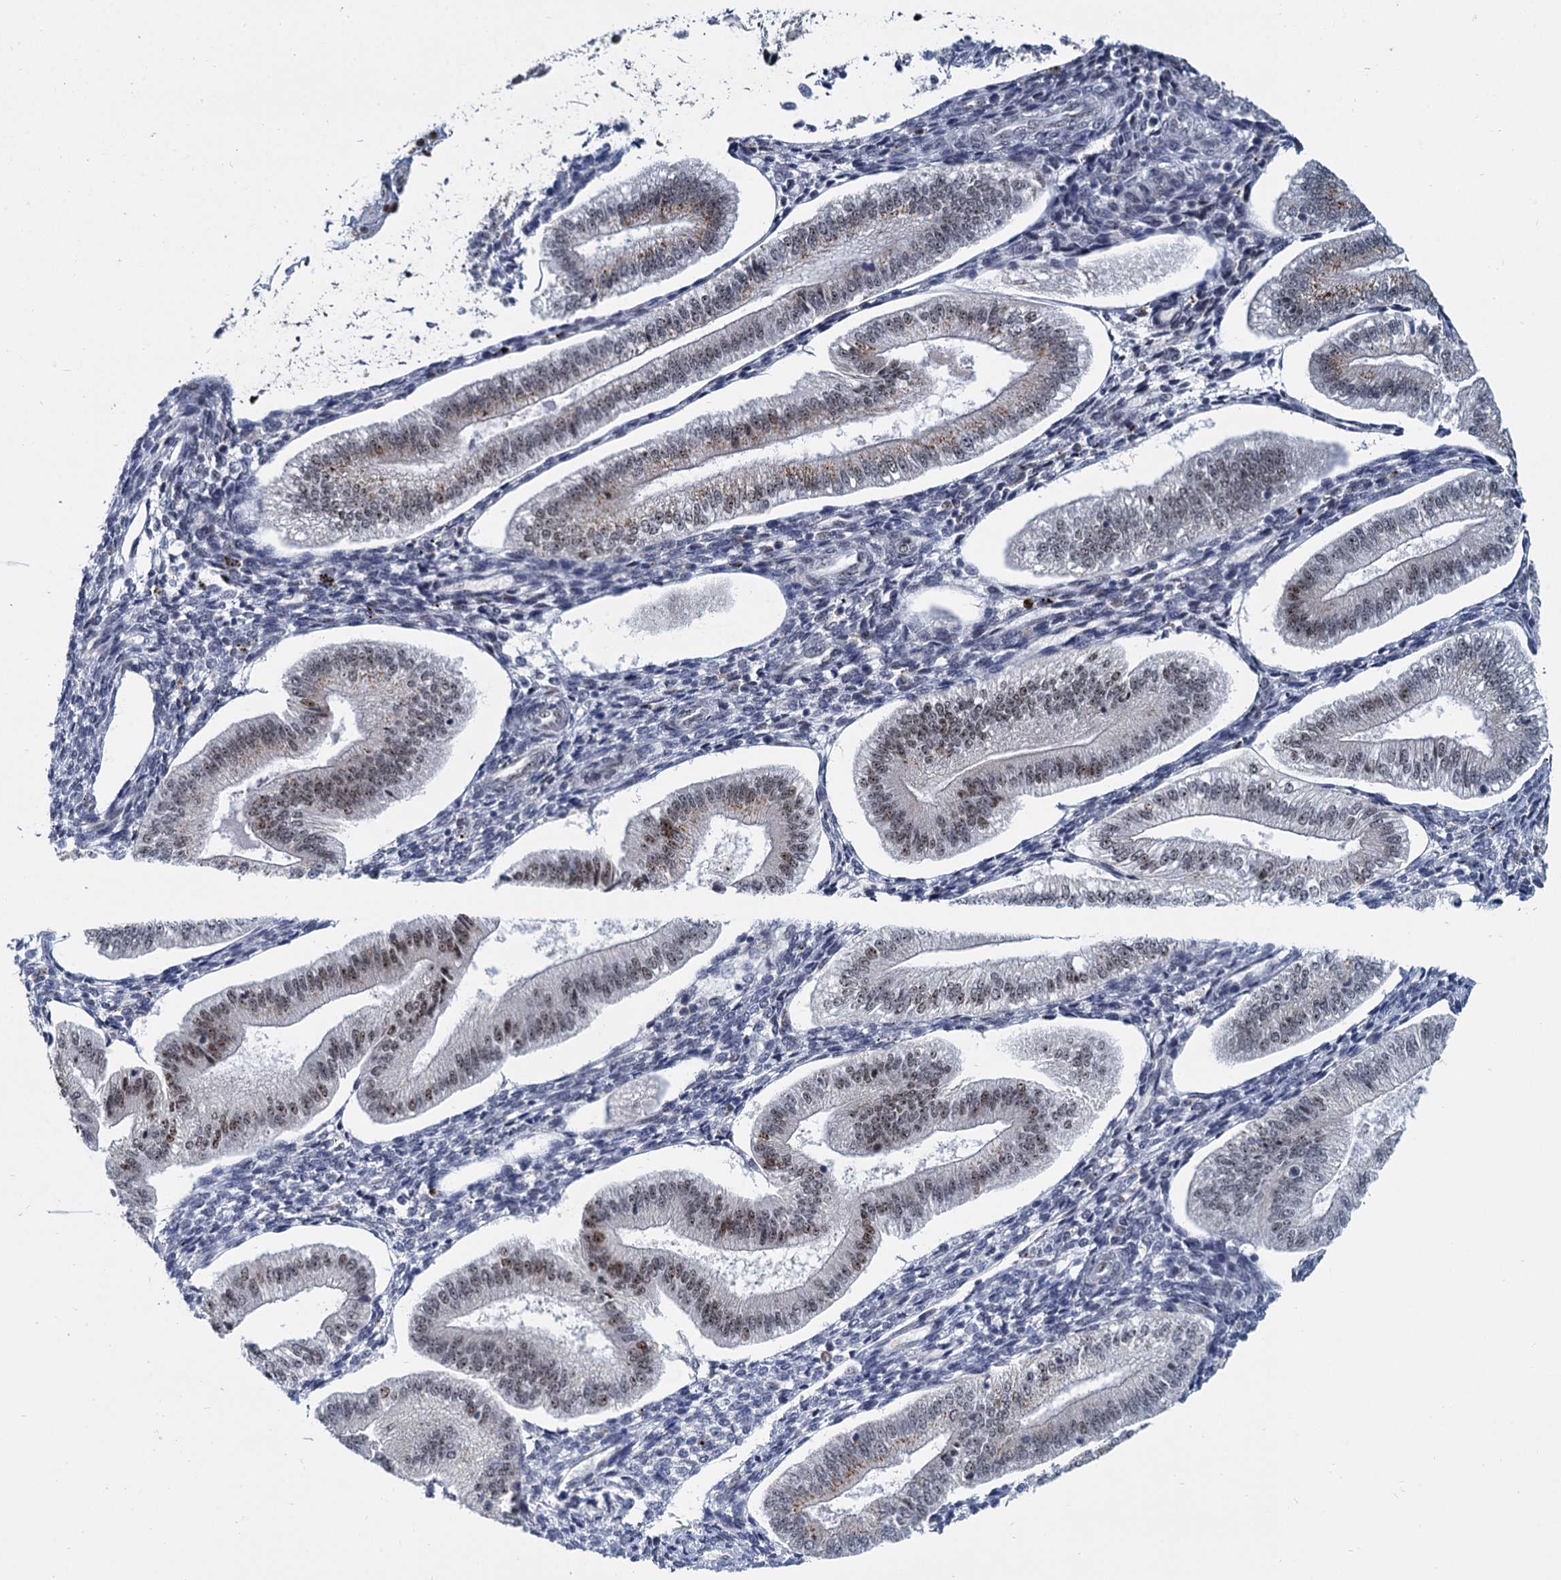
{"staining": {"intensity": "weak", "quantity": "25%-75%", "location": "nuclear"}, "tissue": "endometrium", "cell_type": "Cells in endometrial stroma", "image_type": "normal", "snomed": [{"axis": "morphology", "description": "Normal tissue, NOS"}, {"axis": "topography", "description": "Endometrium"}], "caption": "A high-resolution histopathology image shows immunohistochemistry staining of unremarkable endometrium, which displays weak nuclear staining in approximately 25%-75% of cells in endometrial stroma.", "gene": "RPRD1A", "patient": {"sex": "female", "age": 34}}